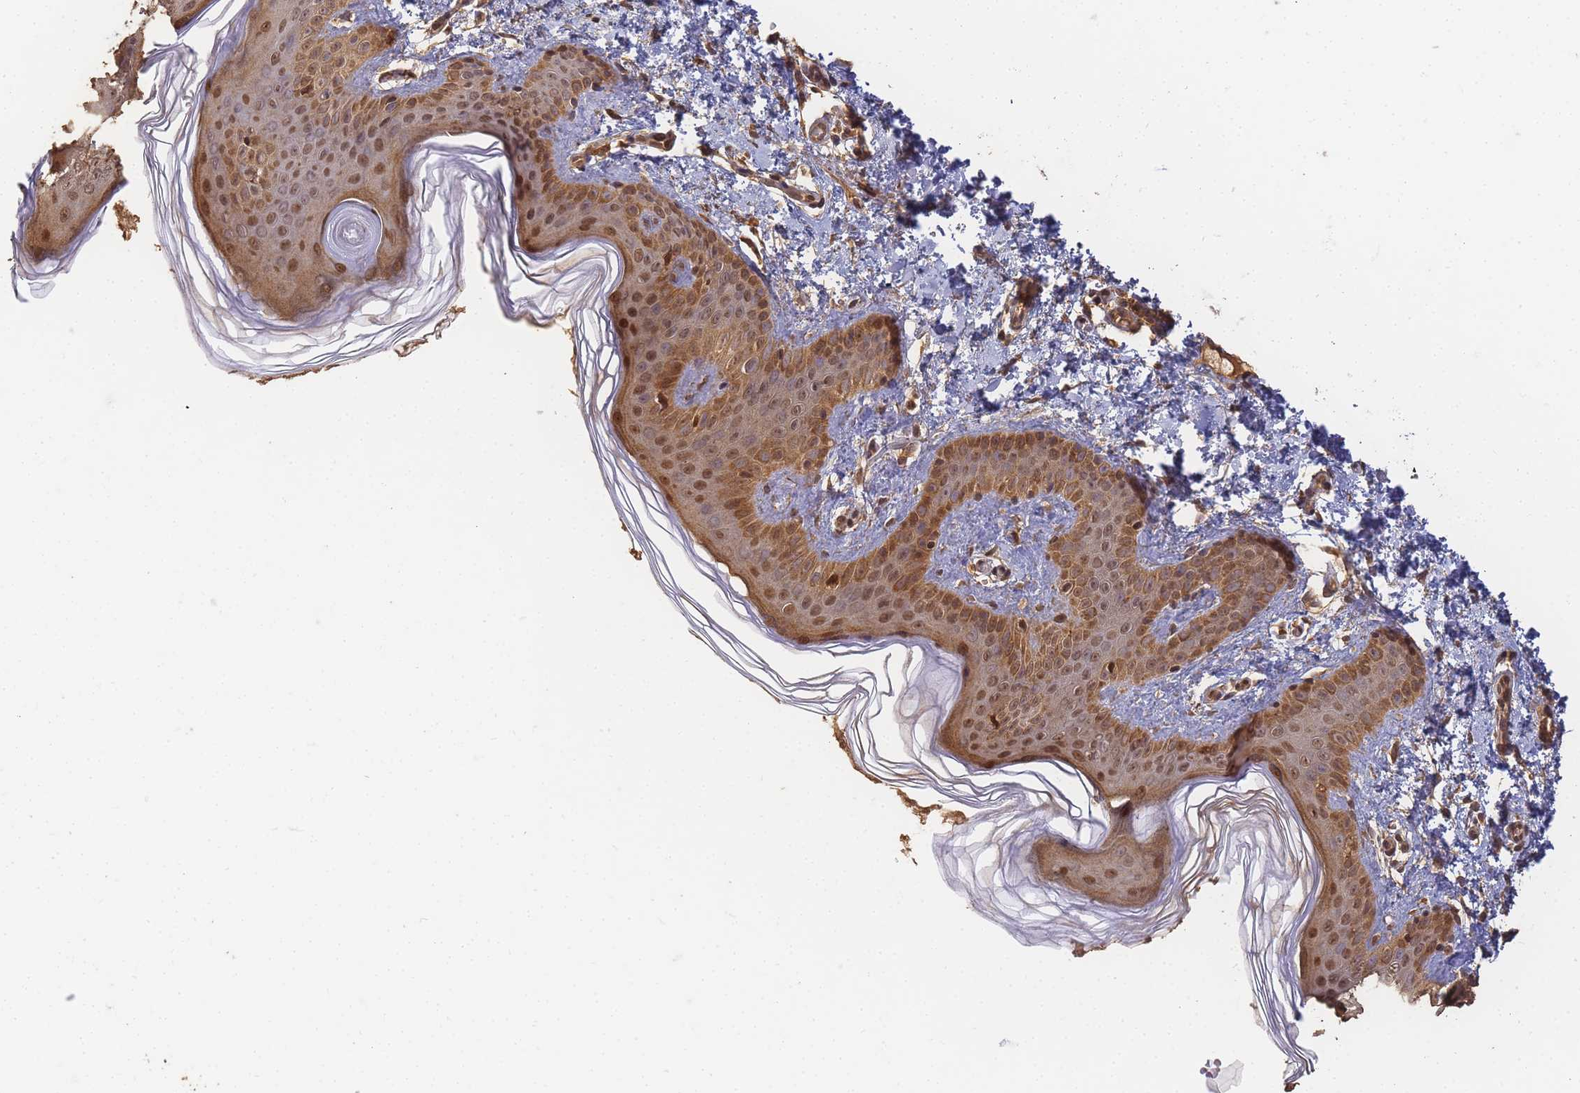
{"staining": {"intensity": "moderate", "quantity": ">75%", "location": "cytoplasmic/membranous,nuclear"}, "tissue": "skin", "cell_type": "Fibroblasts", "image_type": "normal", "snomed": [{"axis": "morphology", "description": "Normal tissue, NOS"}, {"axis": "morphology", "description": "Neoplasm, benign, NOS"}, {"axis": "topography", "description": "Skin"}, {"axis": "topography", "description": "Soft tissue"}], "caption": "Skin stained with IHC demonstrates moderate cytoplasmic/membranous,nuclear staining in about >75% of fibroblasts. (IHC, brightfield microscopy, high magnification).", "gene": "ALKBH1", "patient": {"sex": "male", "age": 26}}